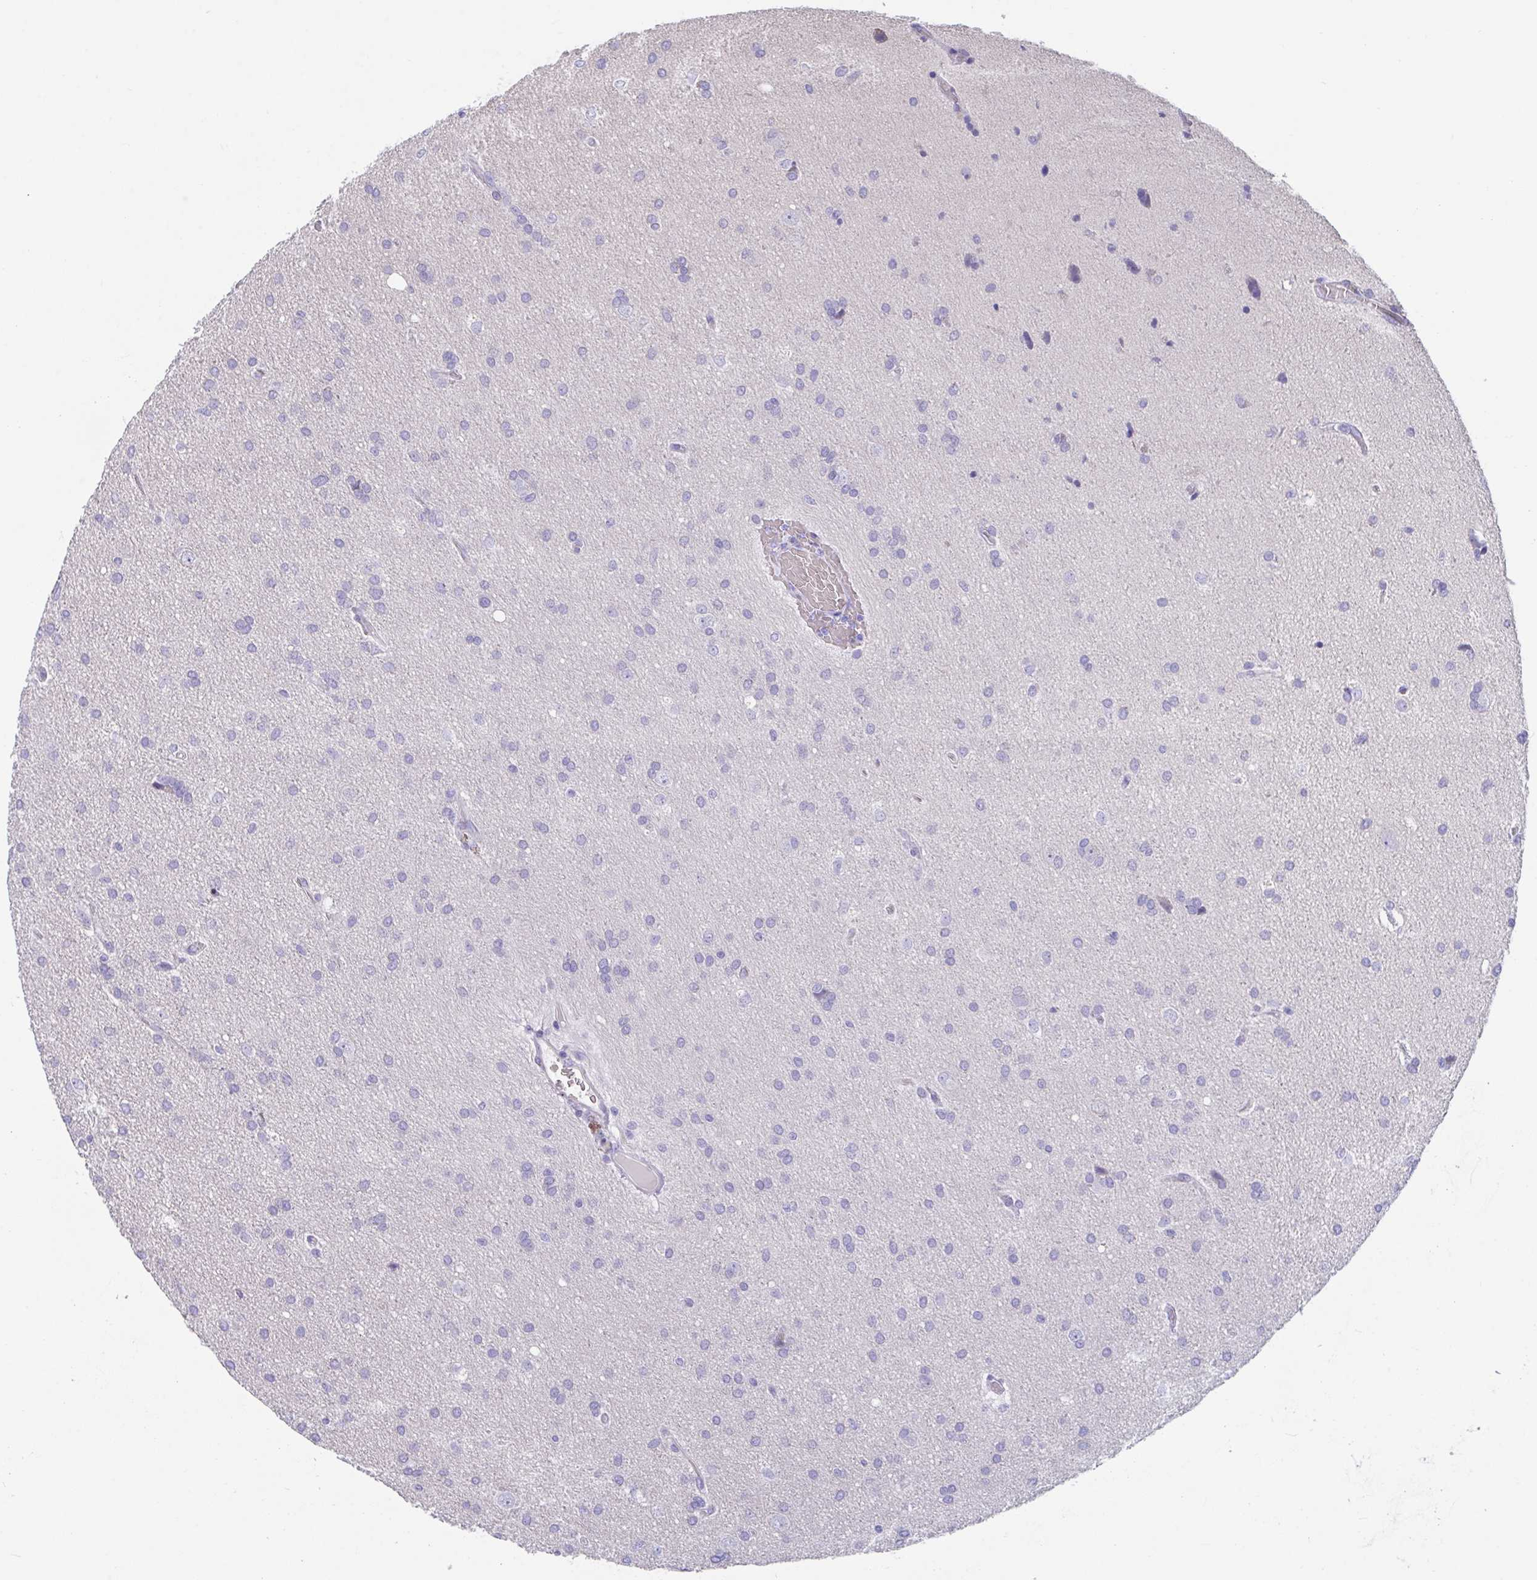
{"staining": {"intensity": "negative", "quantity": "none", "location": "none"}, "tissue": "glioma", "cell_type": "Tumor cells", "image_type": "cancer", "snomed": [{"axis": "morphology", "description": "Glioma, malignant, Low grade"}, {"axis": "topography", "description": "Brain"}], "caption": "Human malignant glioma (low-grade) stained for a protein using IHC displays no expression in tumor cells.", "gene": "TTC30B", "patient": {"sex": "female", "age": 54}}